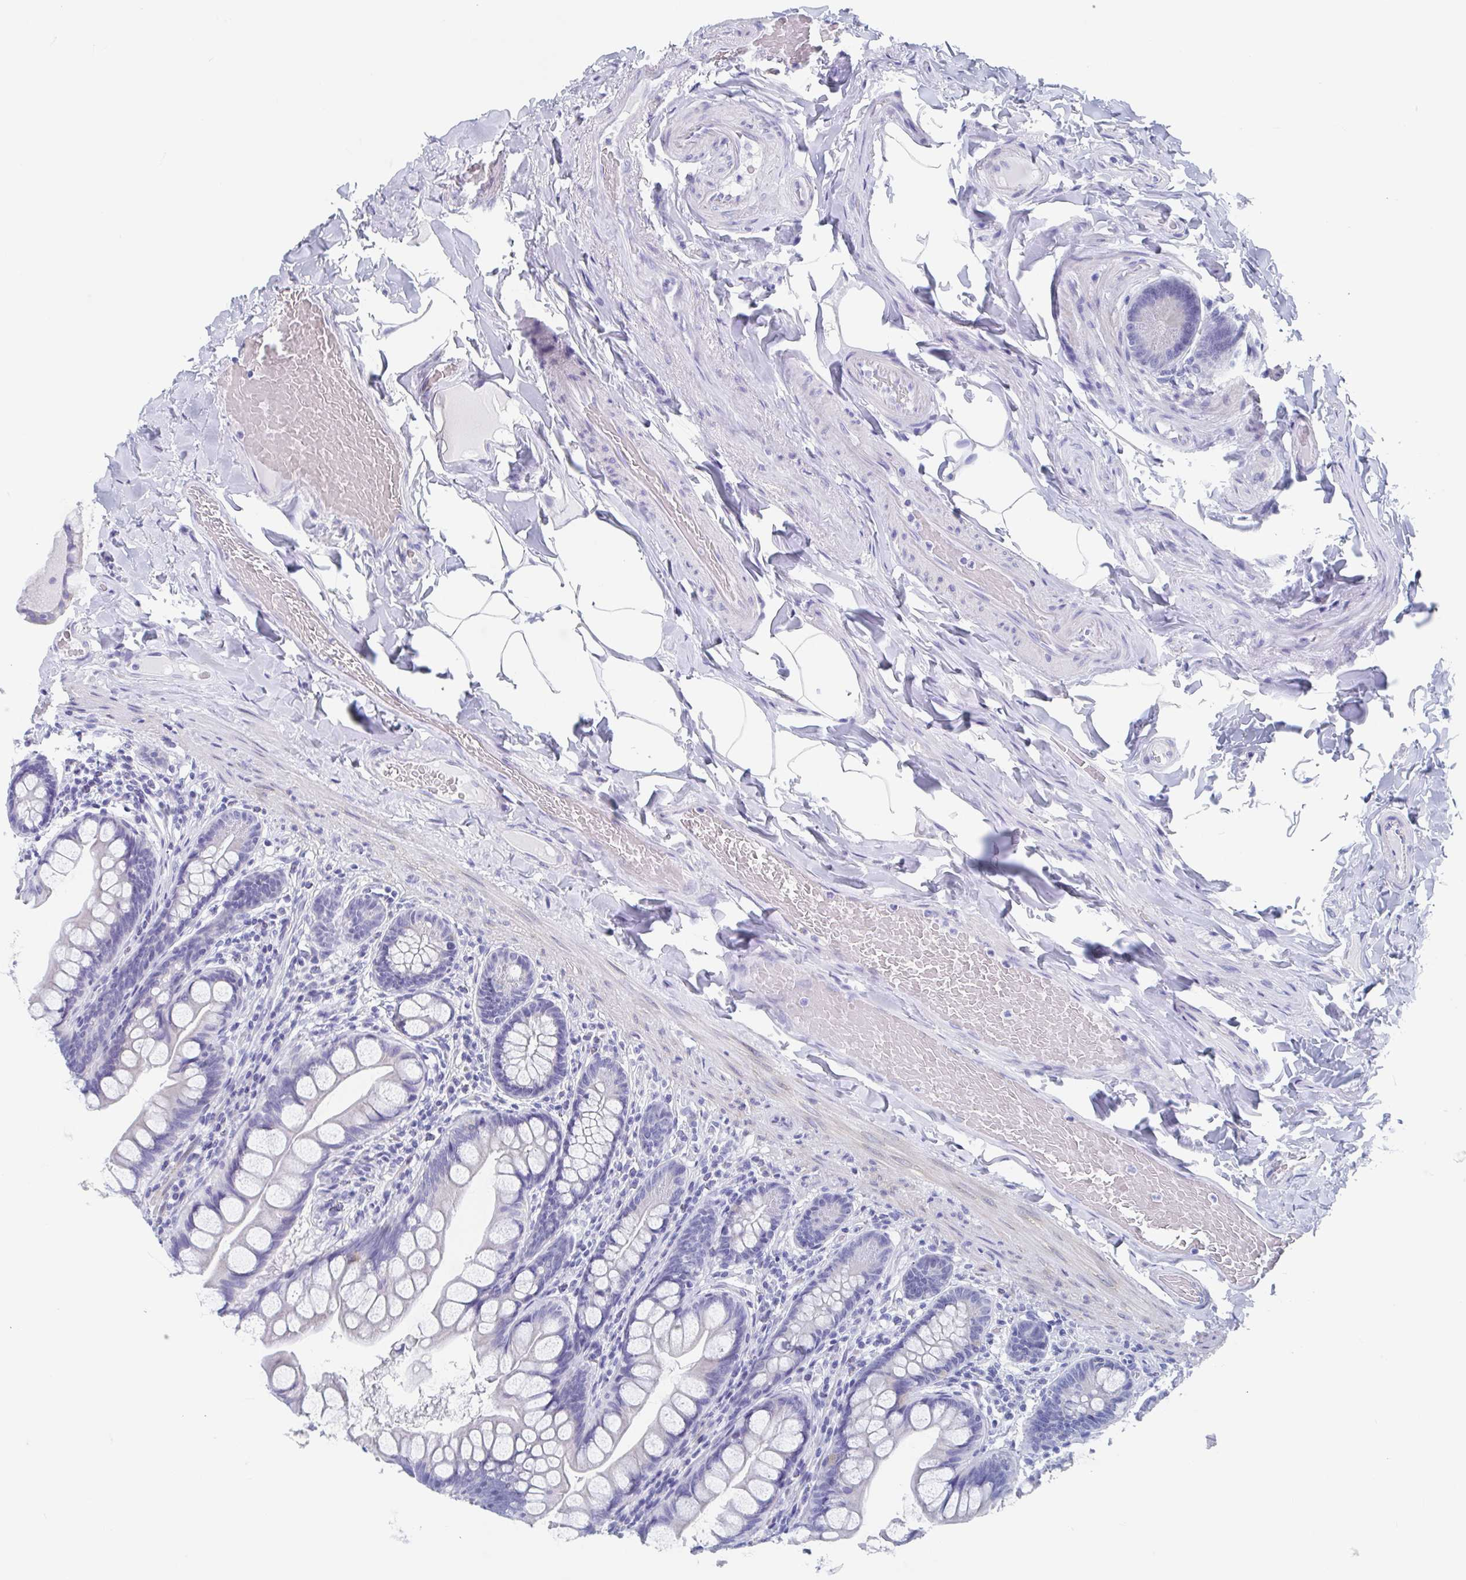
{"staining": {"intensity": "negative", "quantity": "none", "location": "none"}, "tissue": "small intestine", "cell_type": "Glandular cells", "image_type": "normal", "snomed": [{"axis": "morphology", "description": "Normal tissue, NOS"}, {"axis": "topography", "description": "Small intestine"}], "caption": "Immunohistochemical staining of unremarkable small intestine demonstrates no significant staining in glandular cells.", "gene": "SHCBP1L", "patient": {"sex": "male", "age": 70}}